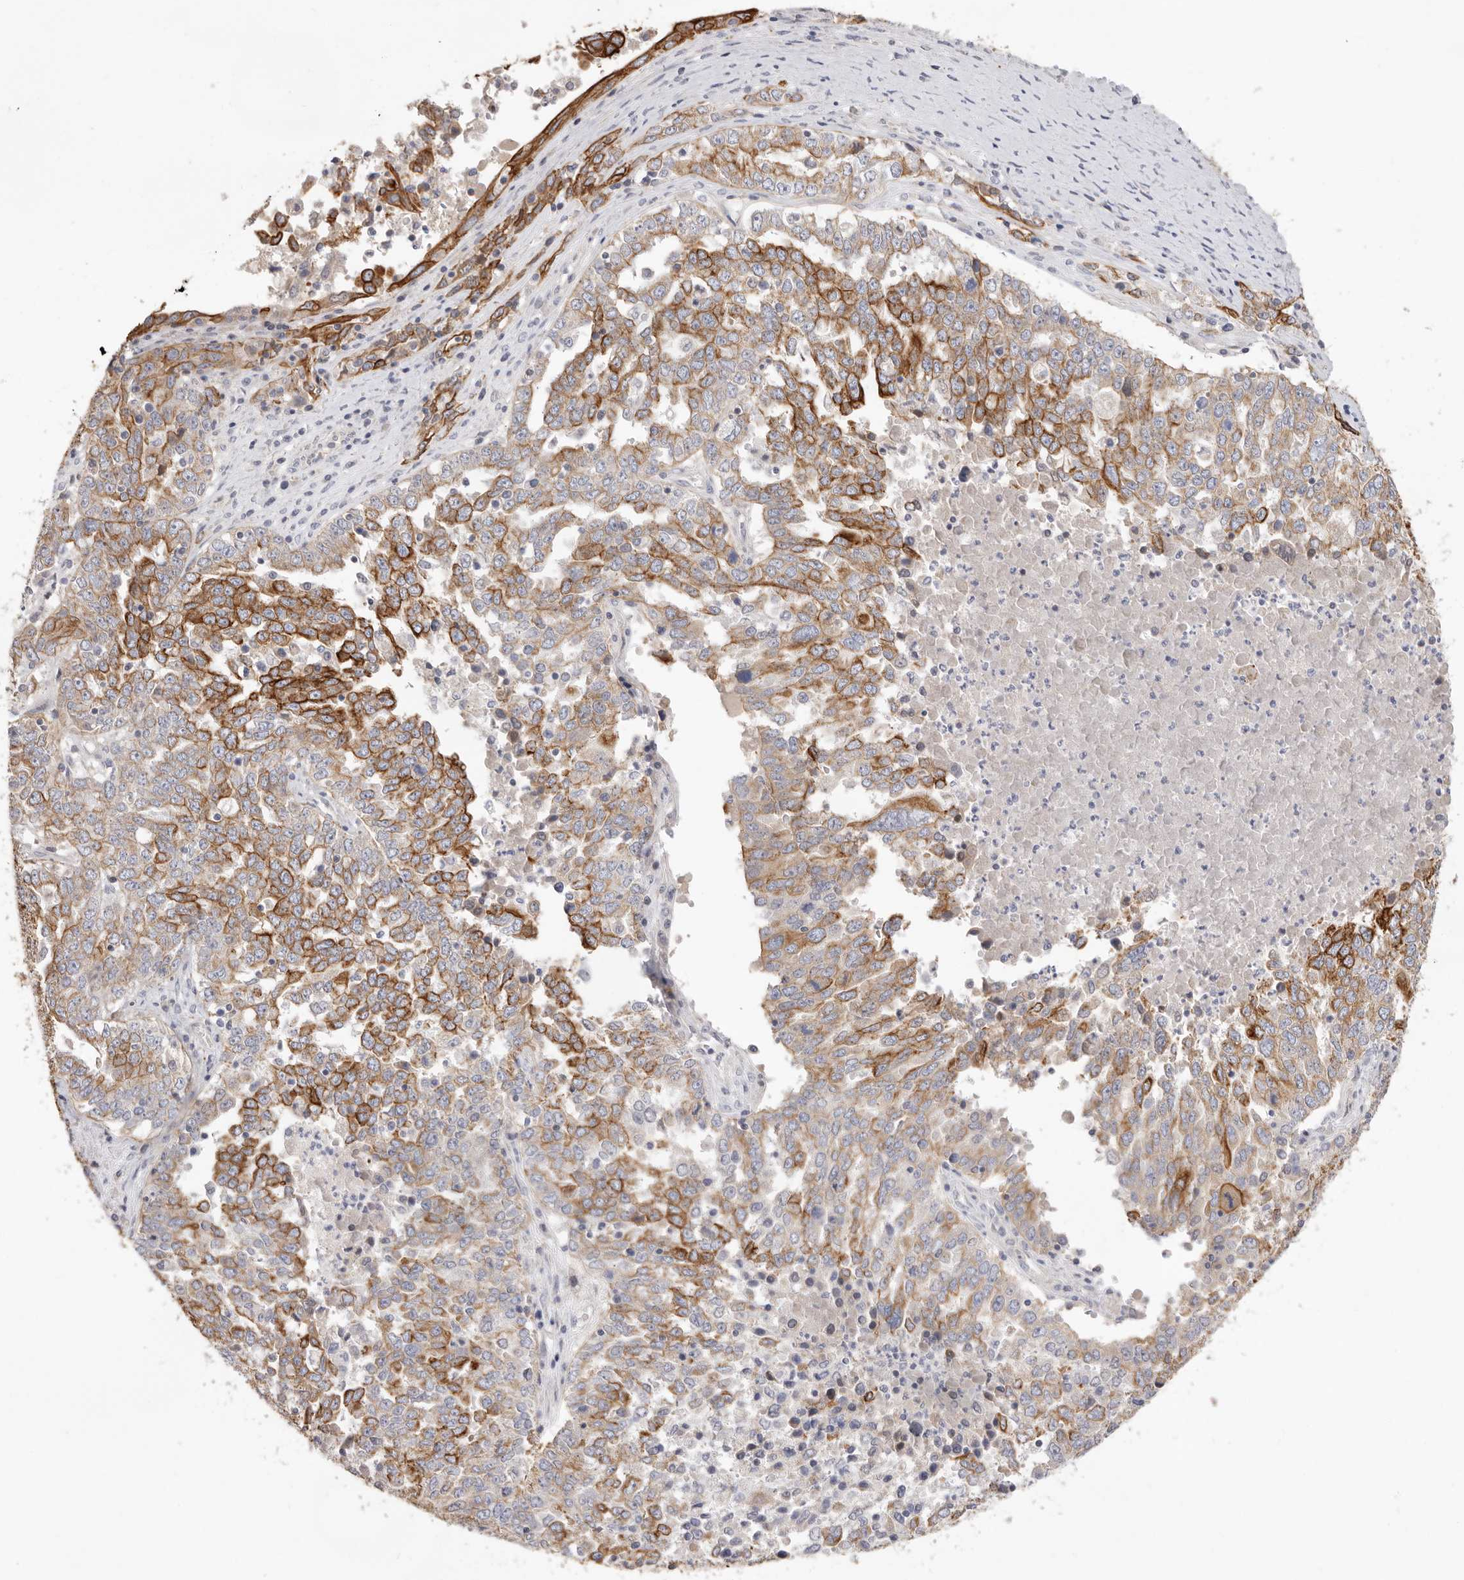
{"staining": {"intensity": "strong", "quantity": "25%-75%", "location": "cytoplasmic/membranous"}, "tissue": "ovarian cancer", "cell_type": "Tumor cells", "image_type": "cancer", "snomed": [{"axis": "morphology", "description": "Carcinoma, endometroid"}, {"axis": "topography", "description": "Ovary"}], "caption": "The photomicrograph demonstrates staining of endometroid carcinoma (ovarian), revealing strong cytoplasmic/membranous protein expression (brown color) within tumor cells.", "gene": "USH1C", "patient": {"sex": "female", "age": 62}}